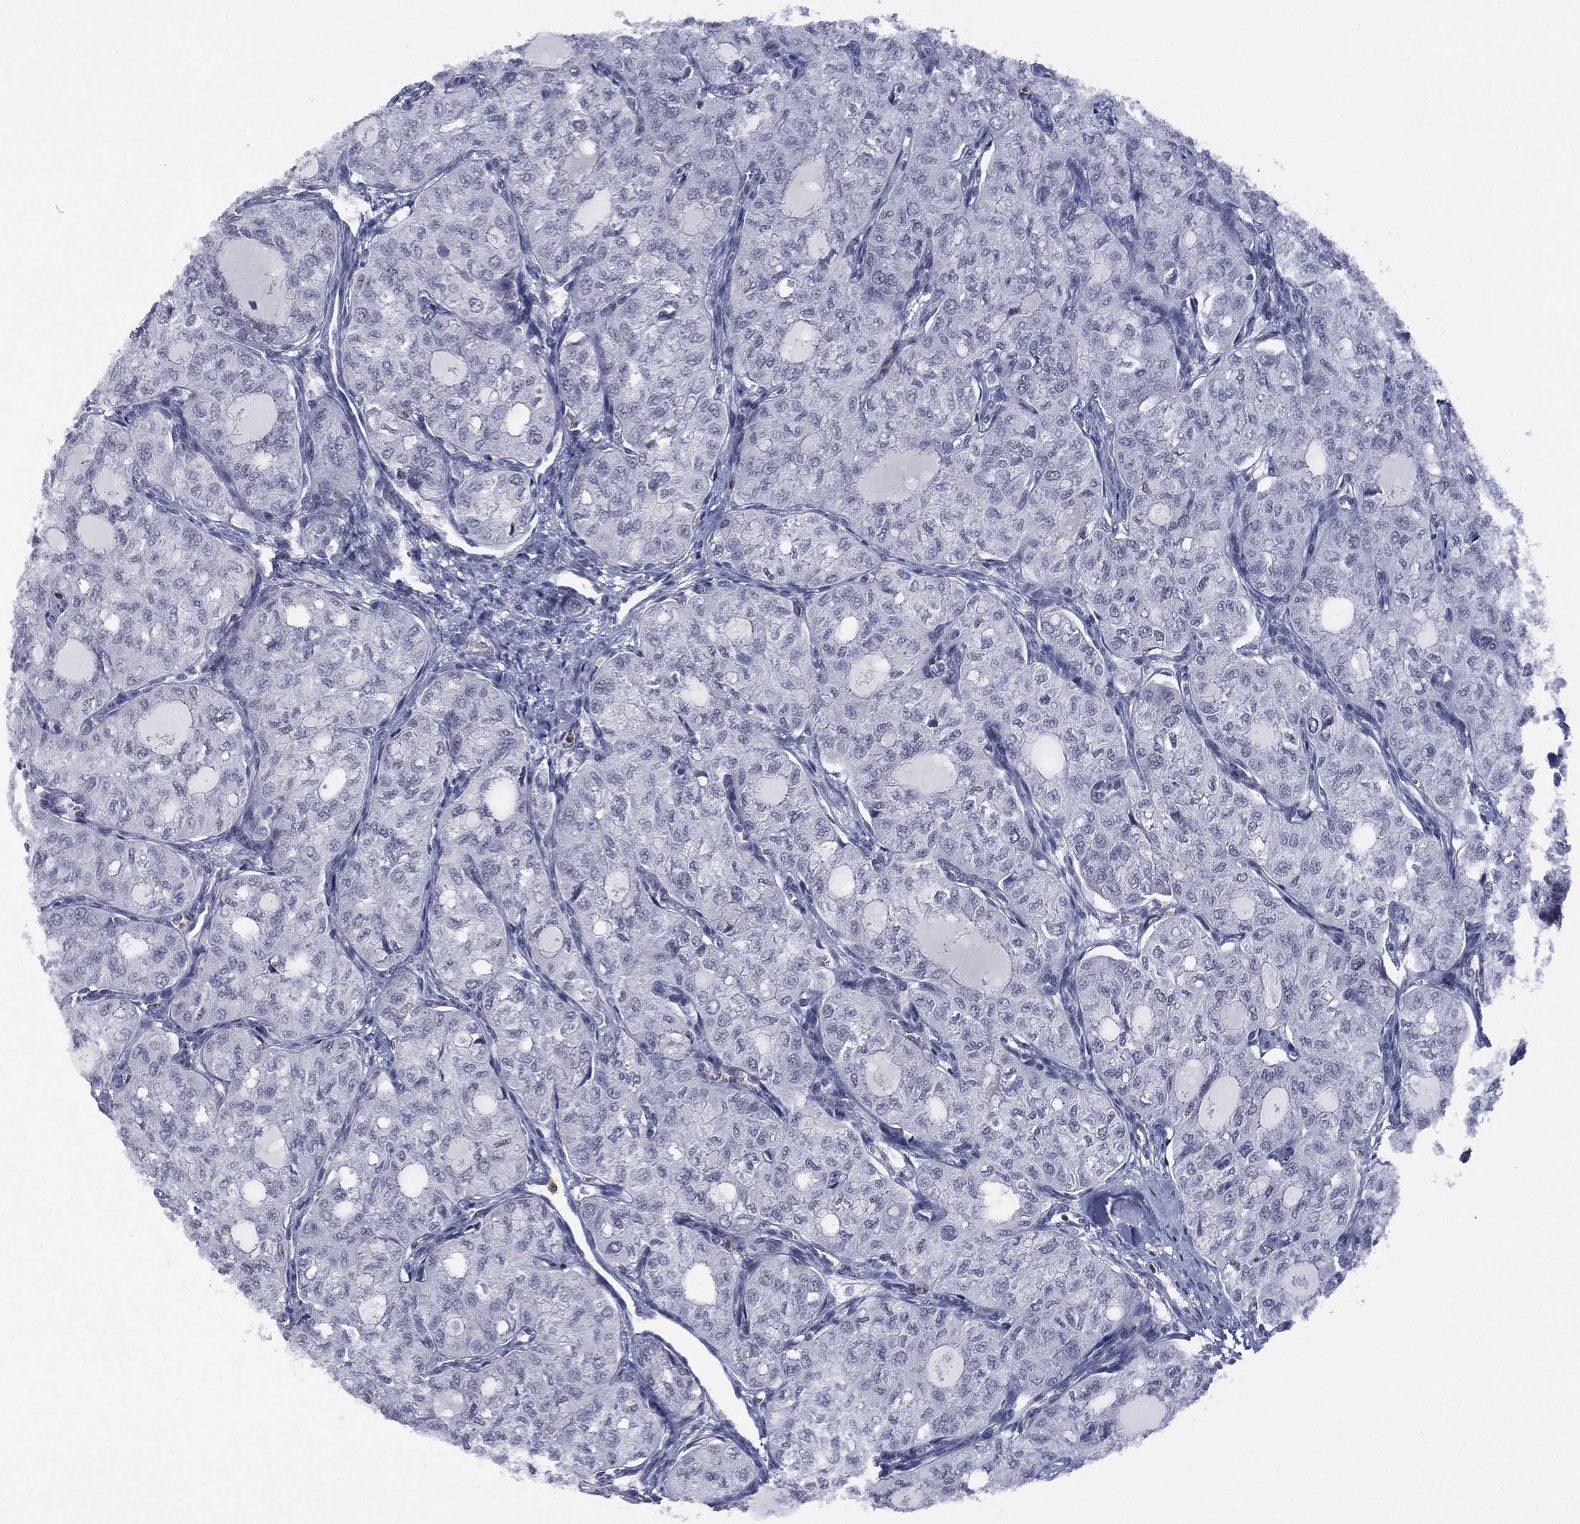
{"staining": {"intensity": "negative", "quantity": "none", "location": "none"}, "tissue": "thyroid cancer", "cell_type": "Tumor cells", "image_type": "cancer", "snomed": [{"axis": "morphology", "description": "Follicular adenoma carcinoma, NOS"}, {"axis": "topography", "description": "Thyroid gland"}], "caption": "High magnification brightfield microscopy of thyroid cancer stained with DAB (brown) and counterstained with hematoxylin (blue): tumor cells show no significant expression.", "gene": "ZNF711", "patient": {"sex": "male", "age": 75}}